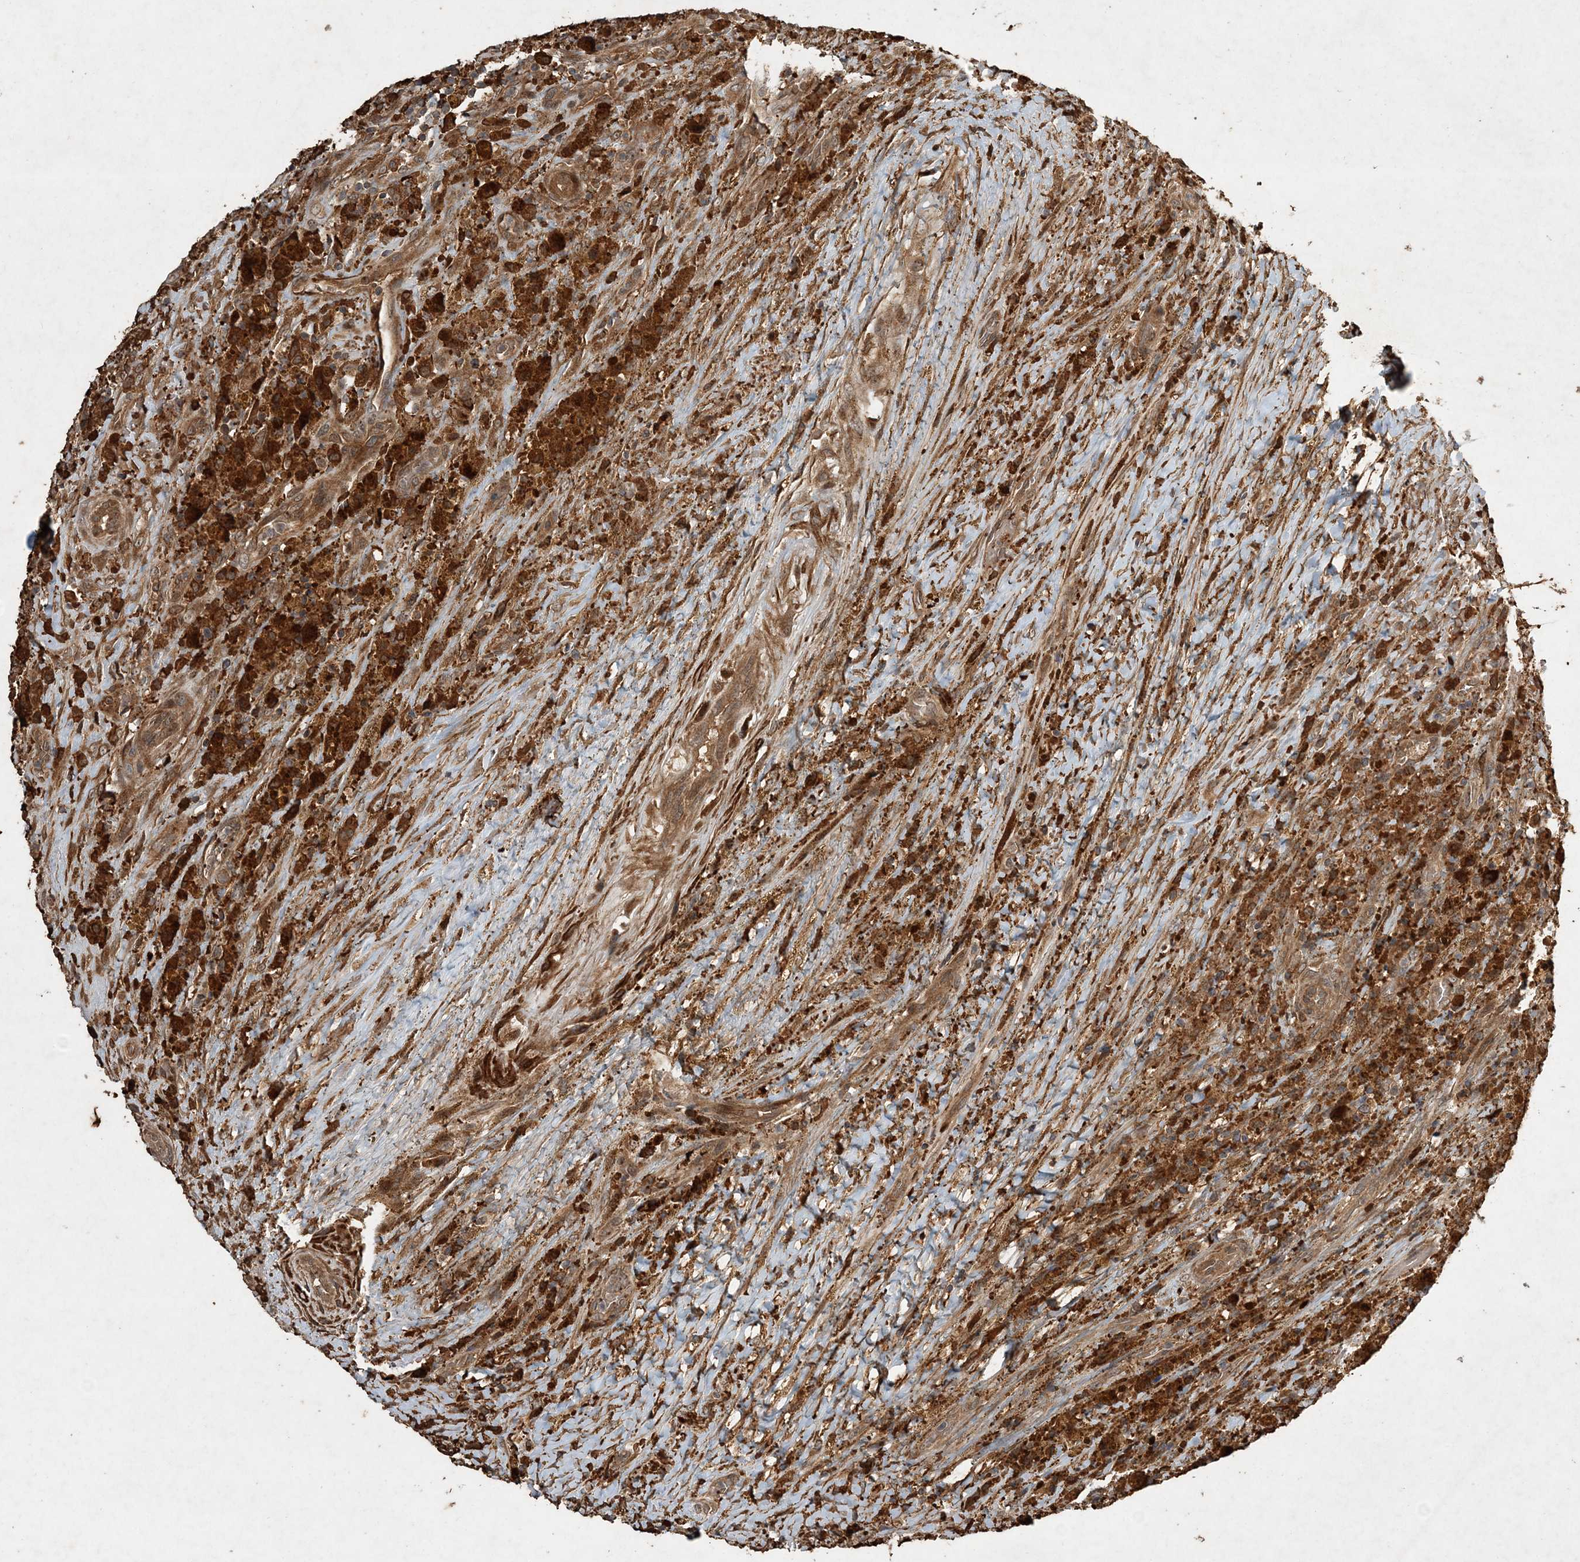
{"staining": {"intensity": "strong", "quantity": ">75%", "location": "cytoplasmic/membranous"}, "tissue": "thyroid cancer", "cell_type": "Tumor cells", "image_type": "cancer", "snomed": [{"axis": "morphology", "description": "Papillary adenocarcinoma, NOS"}, {"axis": "topography", "description": "Thyroid gland"}], "caption": "IHC histopathology image of neoplastic tissue: thyroid cancer (papillary adenocarcinoma) stained using immunohistochemistry reveals high levels of strong protein expression localized specifically in the cytoplasmic/membranous of tumor cells, appearing as a cytoplasmic/membranous brown color.", "gene": "UBTD2", "patient": {"sex": "male", "age": 77}}